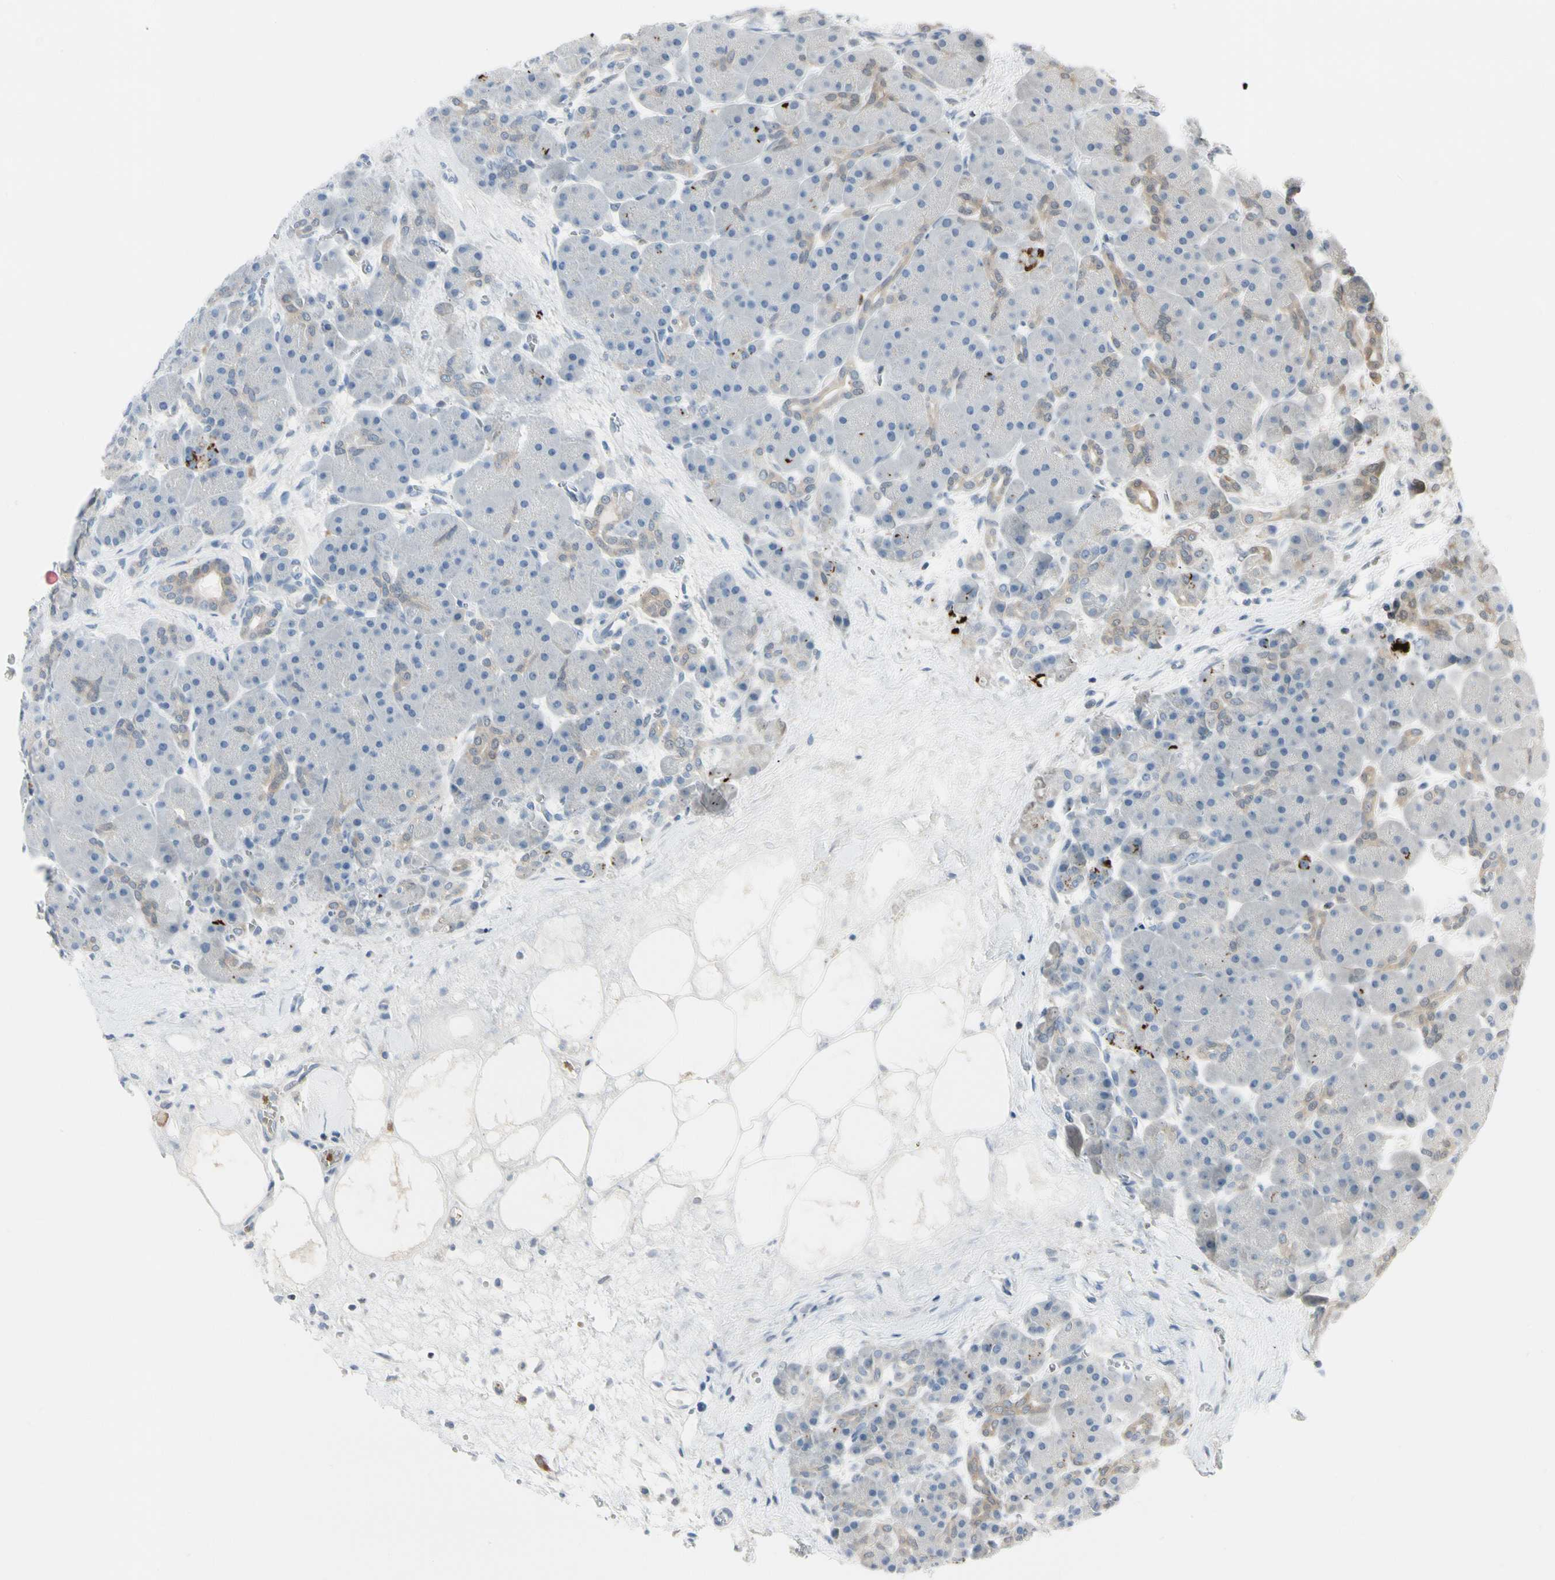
{"staining": {"intensity": "negative", "quantity": "none", "location": "none"}, "tissue": "pancreas", "cell_type": "Exocrine glandular cells", "image_type": "normal", "snomed": [{"axis": "morphology", "description": "Normal tissue, NOS"}, {"axis": "topography", "description": "Pancreas"}], "caption": "Pancreas stained for a protein using immunohistochemistry exhibits no positivity exocrine glandular cells.", "gene": "EVC", "patient": {"sex": "male", "age": 66}}